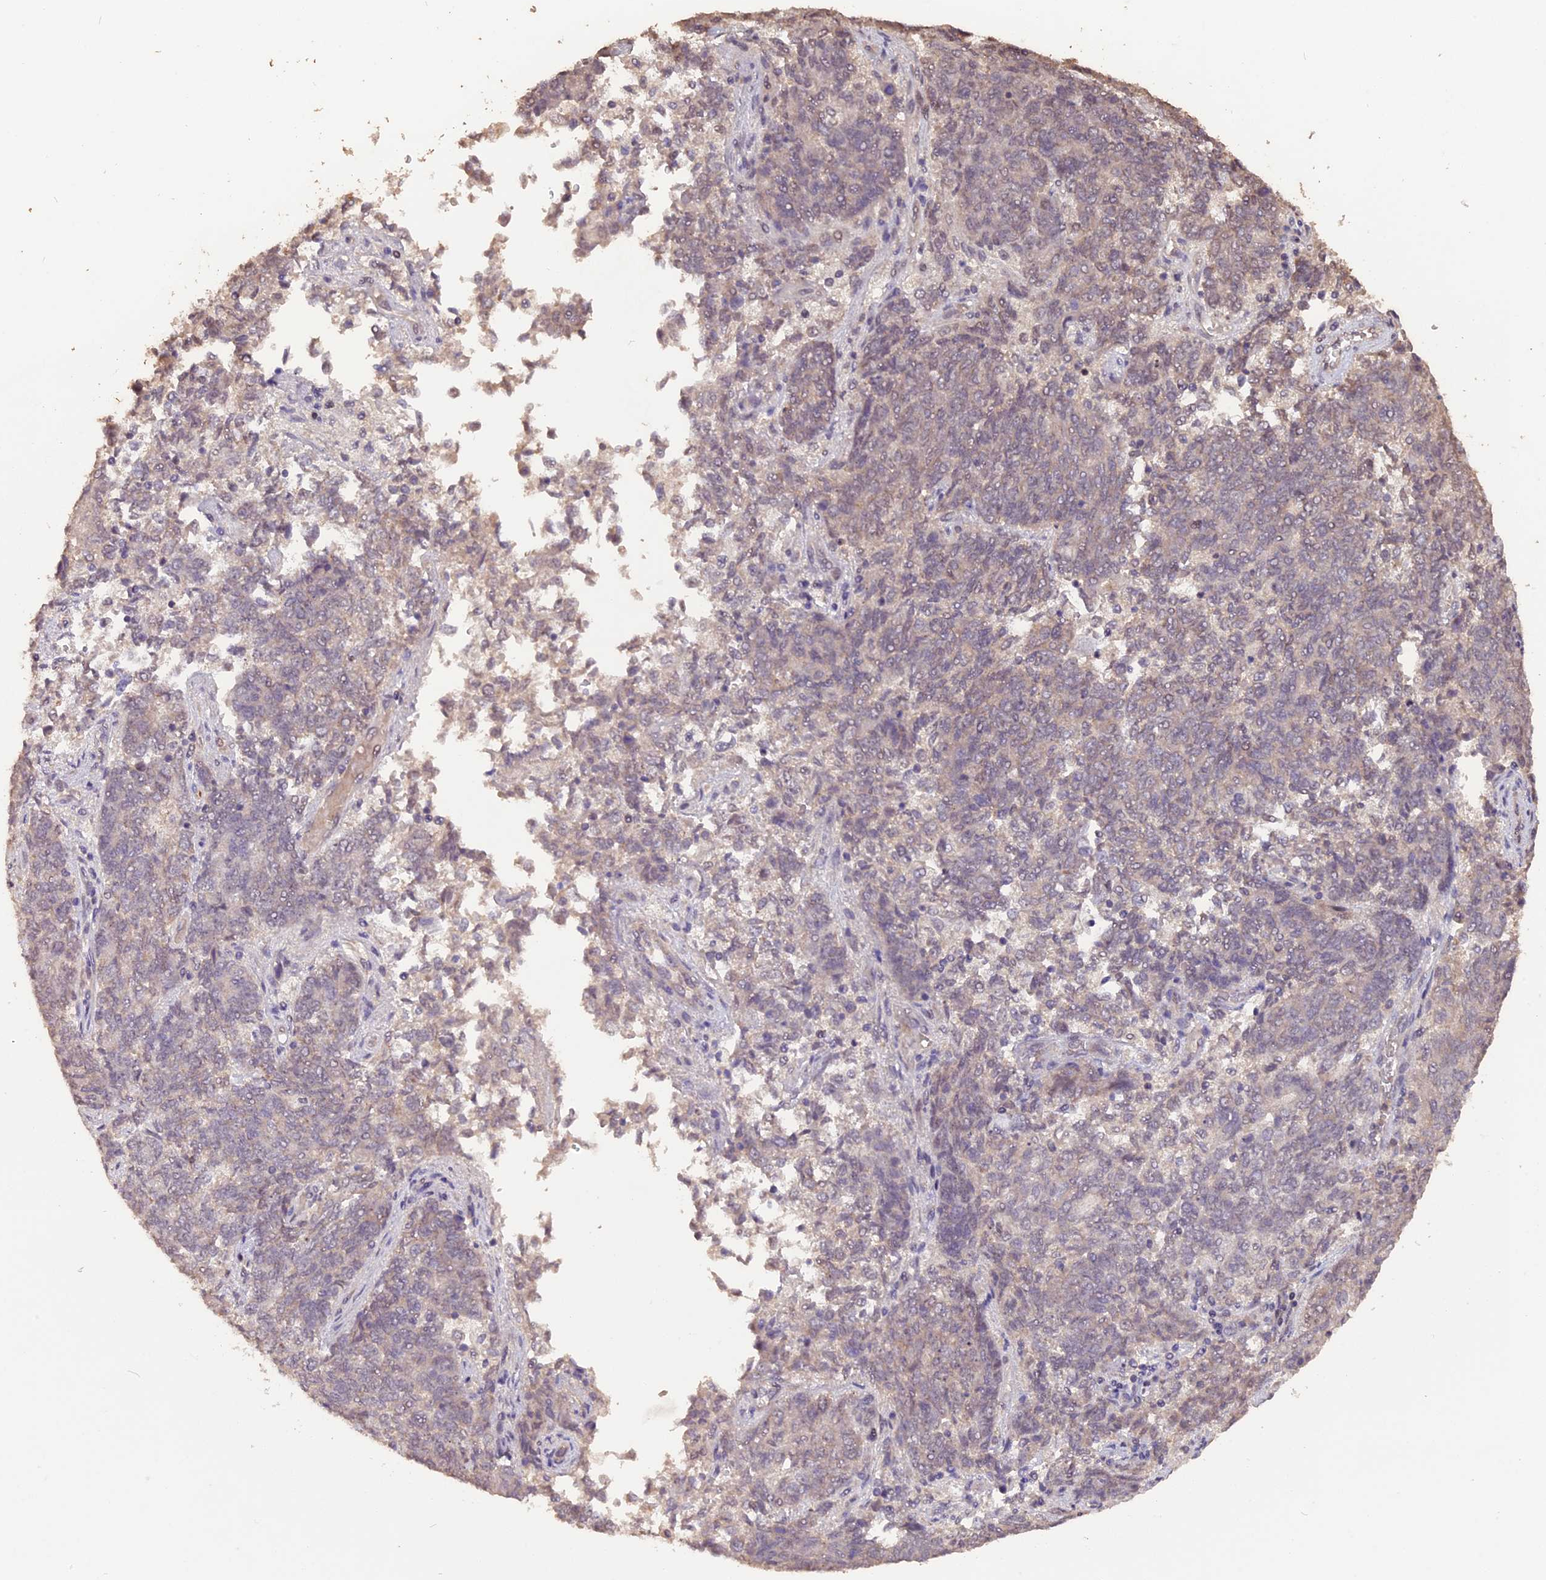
{"staining": {"intensity": "negative", "quantity": "none", "location": "none"}, "tissue": "endometrial cancer", "cell_type": "Tumor cells", "image_type": "cancer", "snomed": [{"axis": "morphology", "description": "Adenocarcinoma, NOS"}, {"axis": "topography", "description": "Endometrium"}], "caption": "An IHC histopathology image of adenocarcinoma (endometrial) is shown. There is no staining in tumor cells of adenocarcinoma (endometrial).", "gene": "GNB5", "patient": {"sex": "female", "age": 80}}